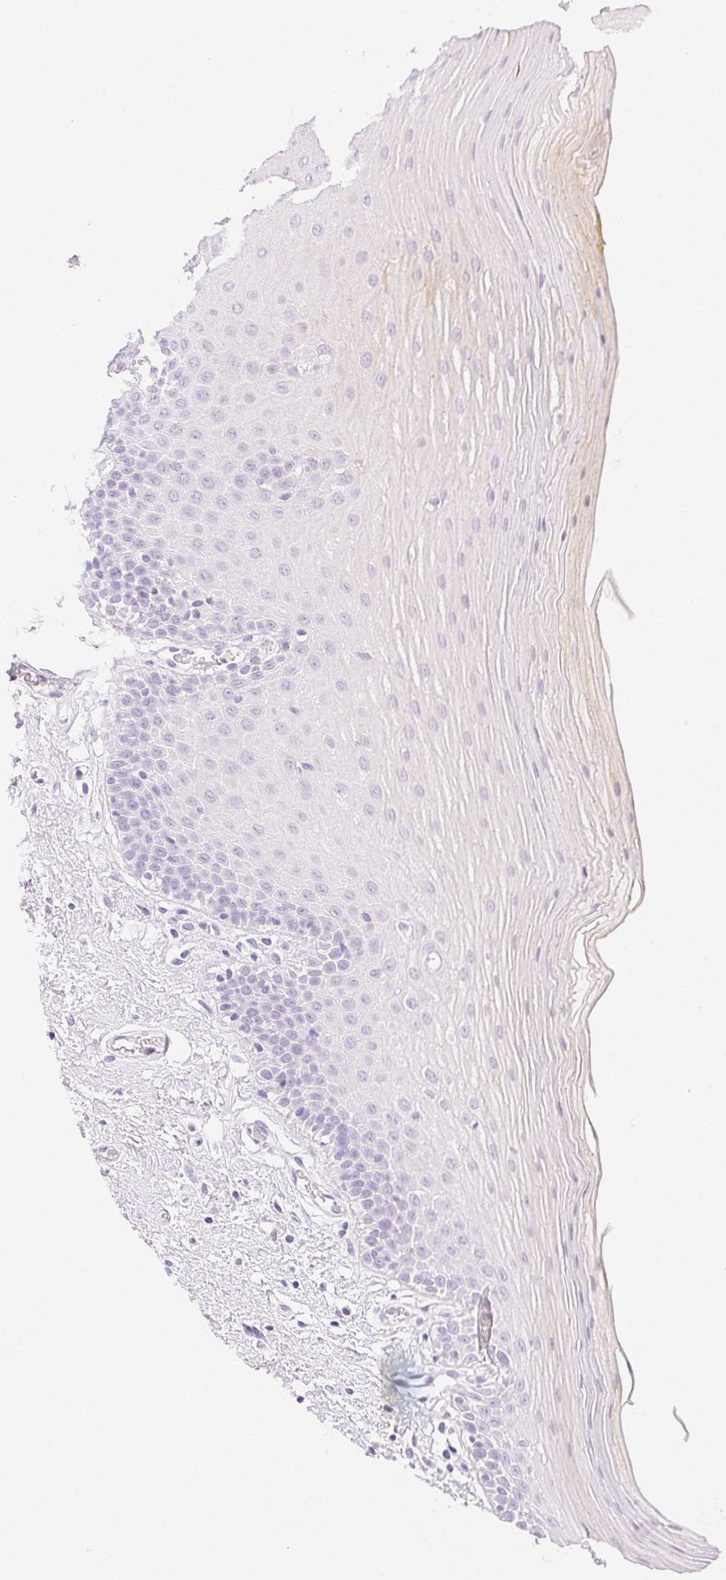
{"staining": {"intensity": "negative", "quantity": "none", "location": "none"}, "tissue": "oral mucosa", "cell_type": "Squamous epithelial cells", "image_type": "normal", "snomed": [{"axis": "morphology", "description": "Normal tissue, NOS"}, {"axis": "morphology", "description": "Squamous cell carcinoma, NOS"}, {"axis": "topography", "description": "Oral tissue"}, {"axis": "topography", "description": "Tounge, NOS"}, {"axis": "topography", "description": "Head-Neck"}], "caption": "The image demonstrates no staining of squamous epithelial cells in normal oral mucosa.", "gene": "SPACA4", "patient": {"sex": "male", "age": 62}}